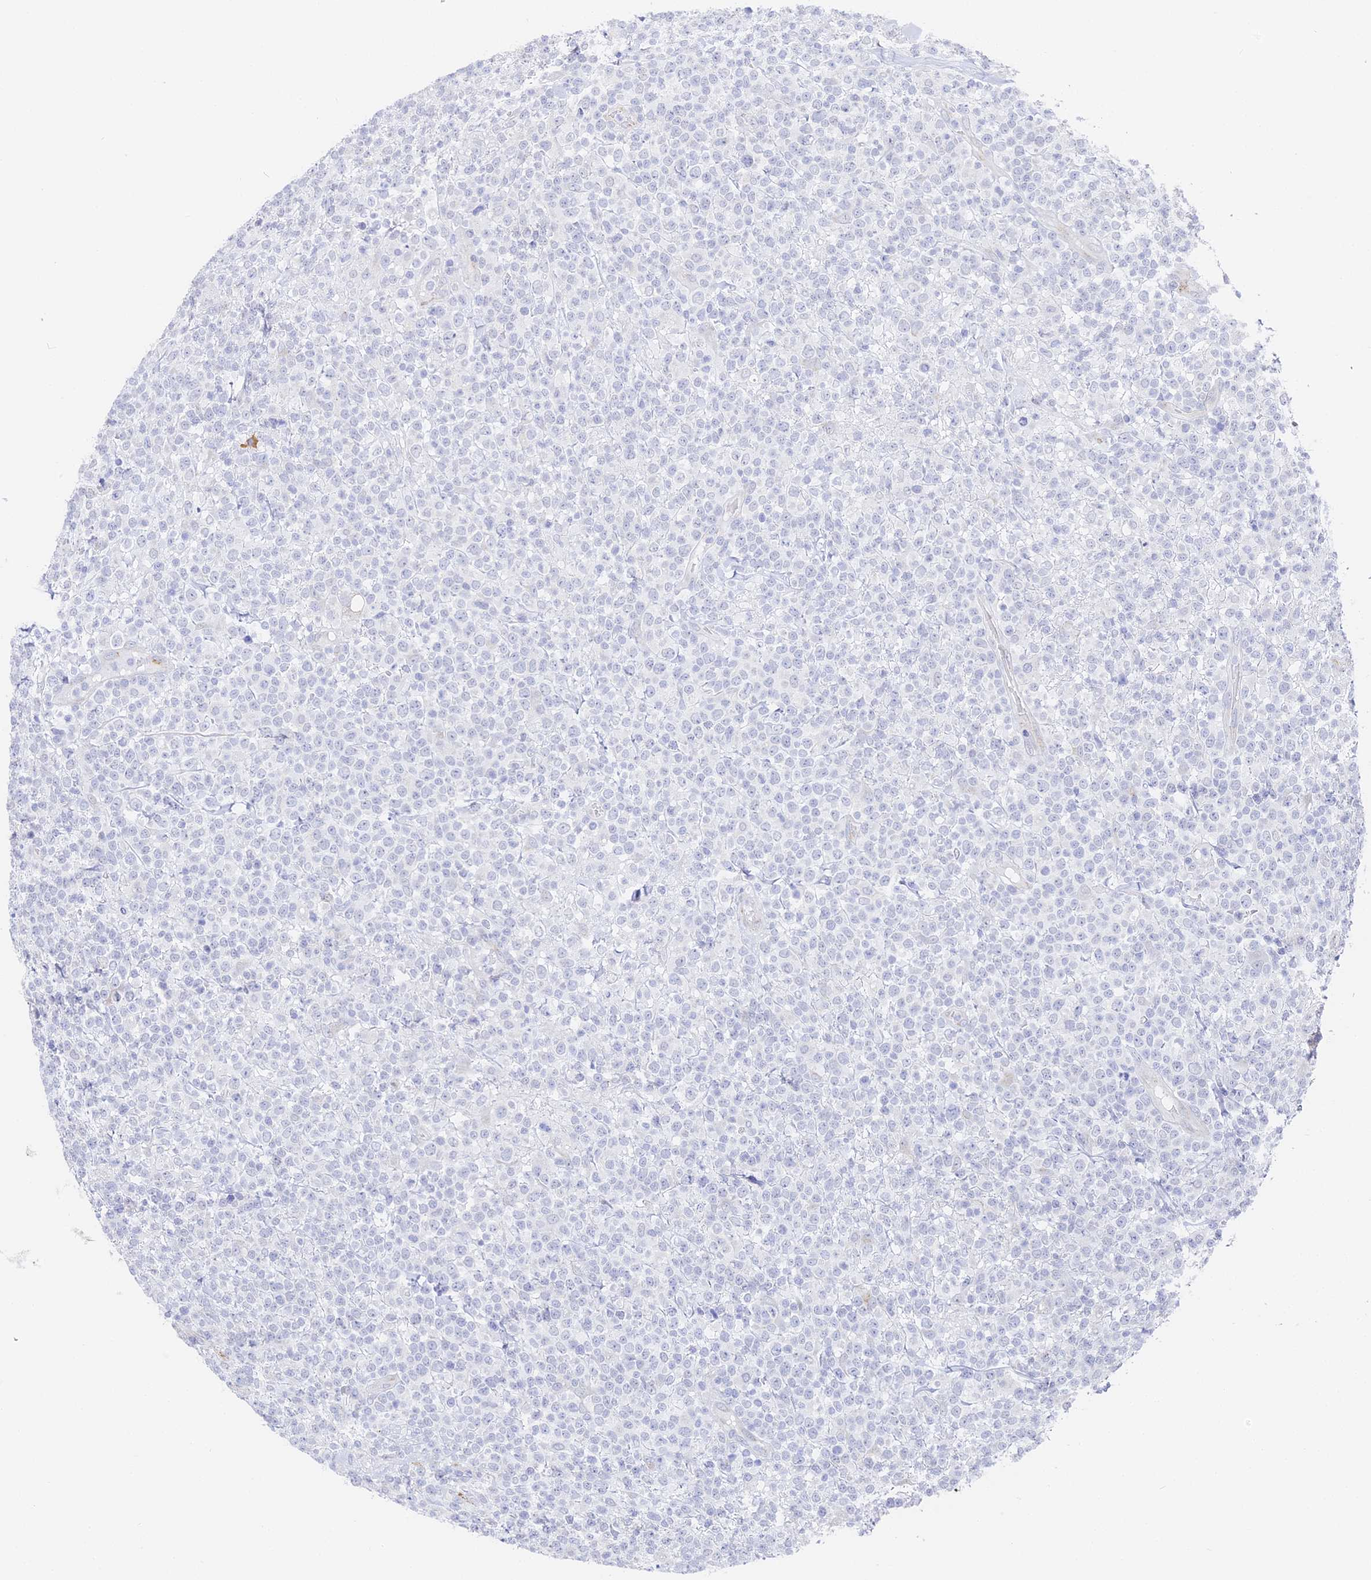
{"staining": {"intensity": "negative", "quantity": "none", "location": "none"}, "tissue": "lymphoma", "cell_type": "Tumor cells", "image_type": "cancer", "snomed": [{"axis": "morphology", "description": "Malignant lymphoma, non-Hodgkin's type, High grade"}, {"axis": "topography", "description": "Colon"}], "caption": "Lymphoma stained for a protein using immunohistochemistry (IHC) exhibits no expression tumor cells.", "gene": "GJA1", "patient": {"sex": "female", "age": 53}}